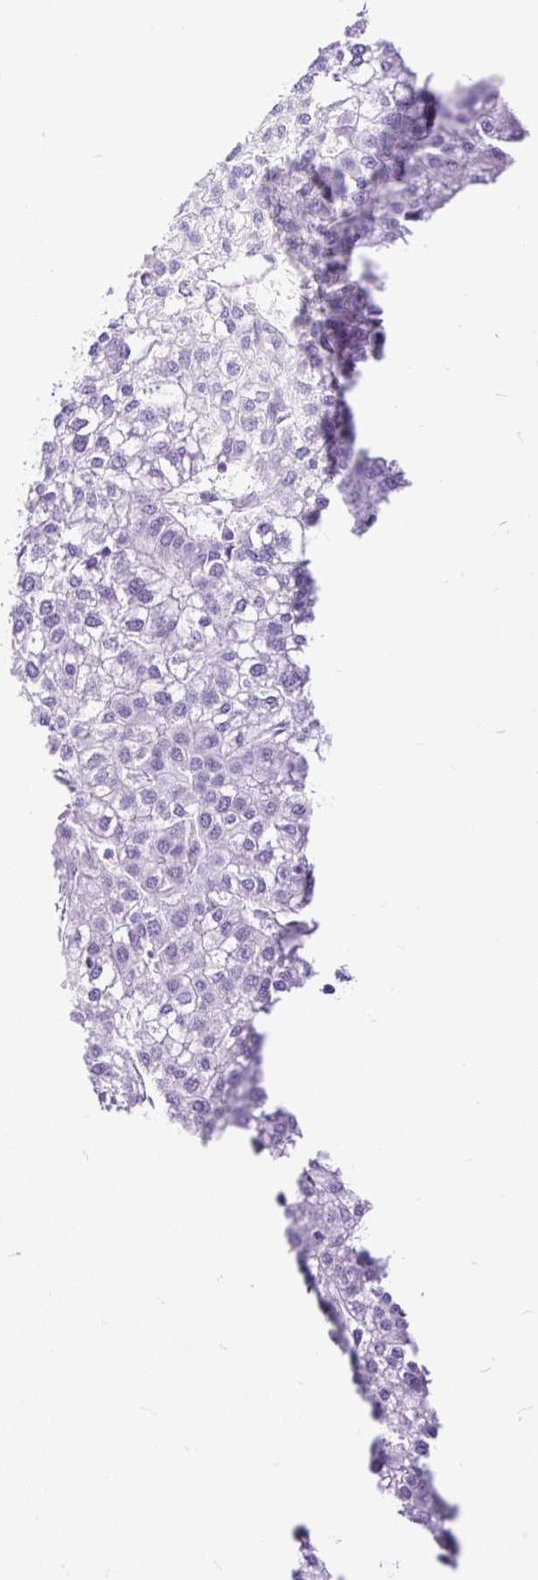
{"staining": {"intensity": "negative", "quantity": "none", "location": "none"}, "tissue": "liver cancer", "cell_type": "Tumor cells", "image_type": "cancer", "snomed": [{"axis": "morphology", "description": "Carcinoma, Hepatocellular, NOS"}, {"axis": "topography", "description": "Liver"}], "caption": "This is an immunohistochemistry histopathology image of human hepatocellular carcinoma (liver). There is no staining in tumor cells.", "gene": "PDIA2", "patient": {"sex": "female", "age": 43}}